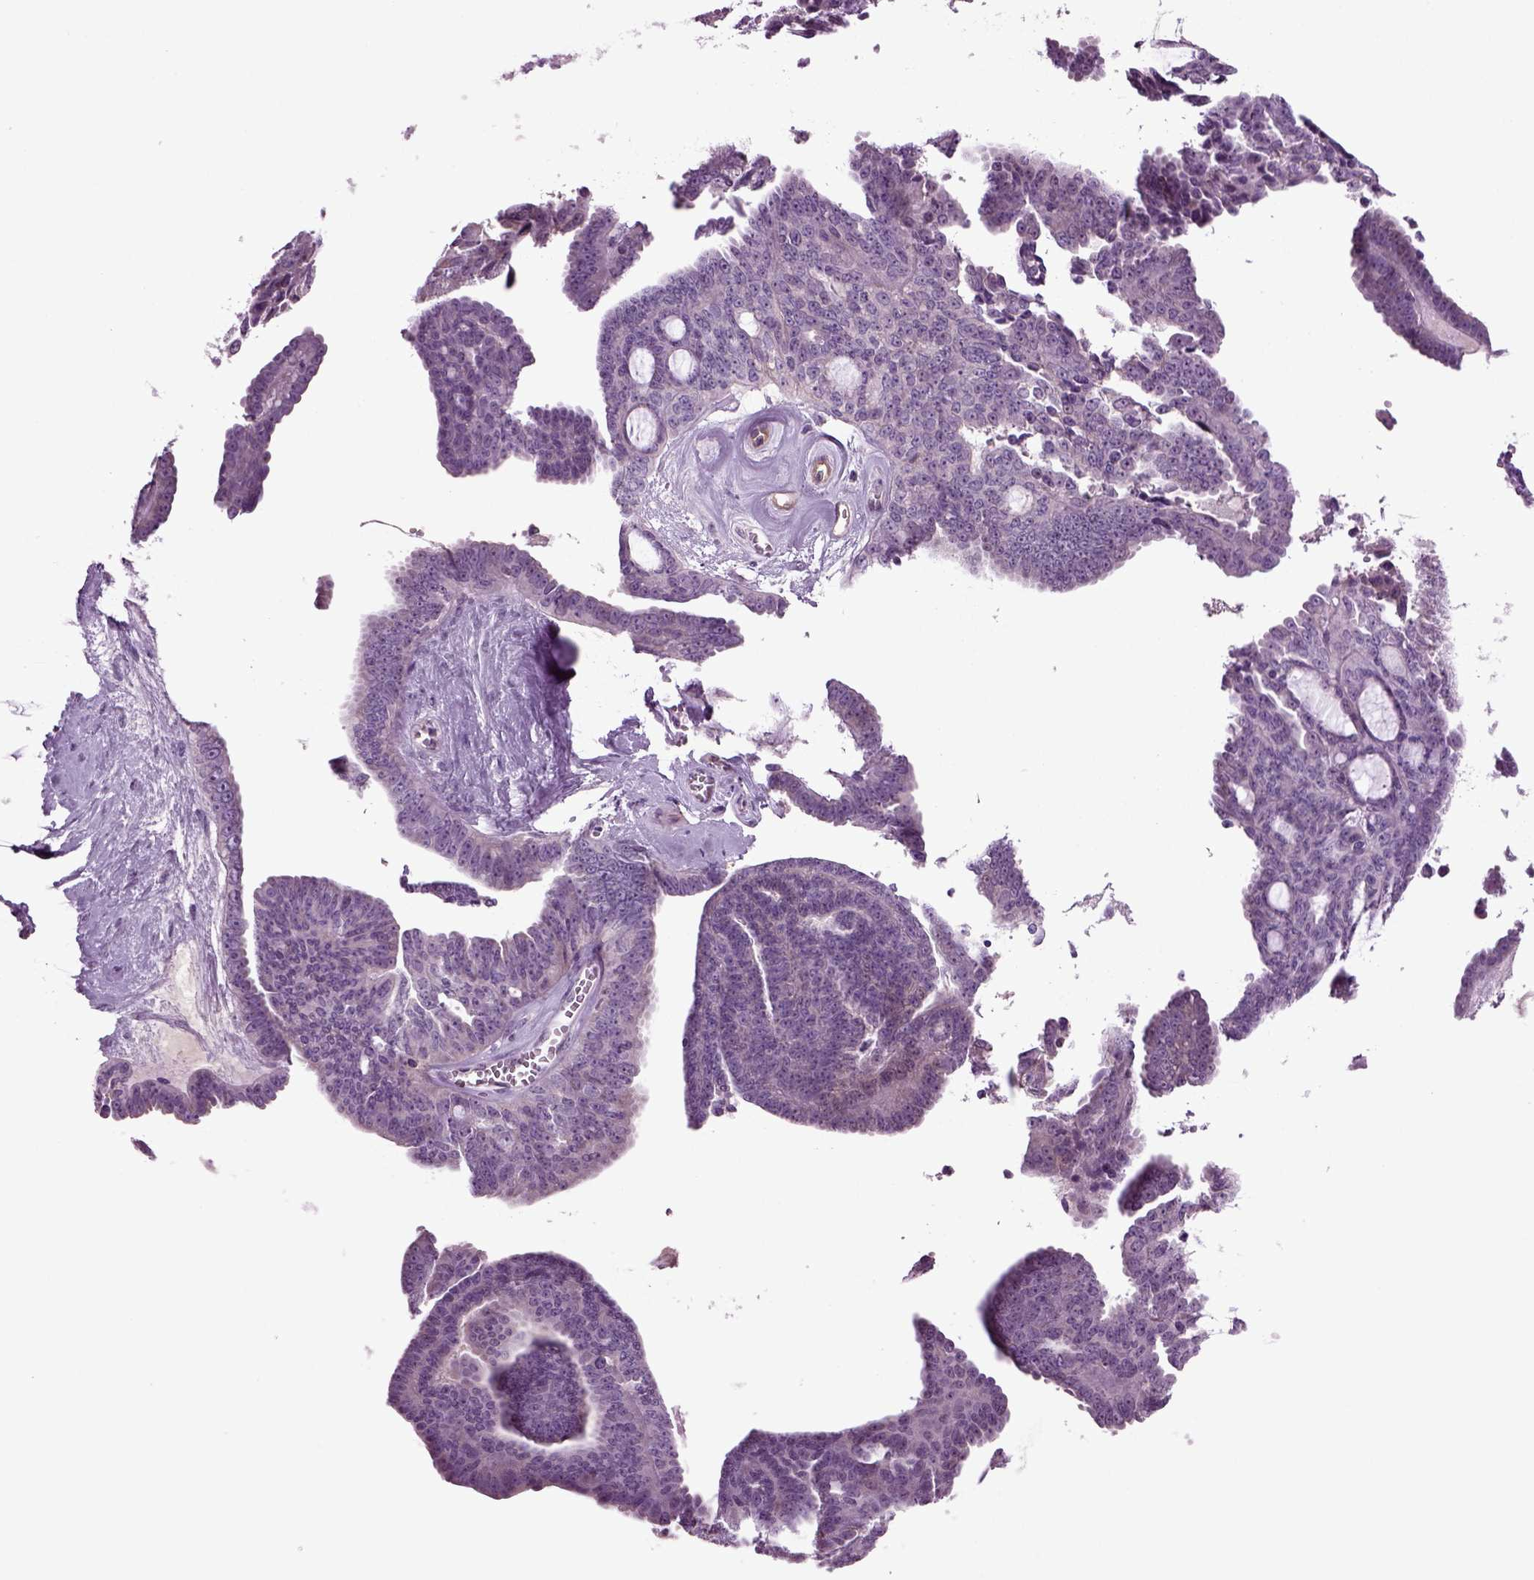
{"staining": {"intensity": "weak", "quantity": "<25%", "location": "cytoplasmic/membranous"}, "tissue": "ovarian cancer", "cell_type": "Tumor cells", "image_type": "cancer", "snomed": [{"axis": "morphology", "description": "Cystadenocarcinoma, serous, NOS"}, {"axis": "topography", "description": "Ovary"}], "caption": "A micrograph of ovarian cancer stained for a protein reveals no brown staining in tumor cells.", "gene": "COL9A2", "patient": {"sex": "female", "age": 71}}